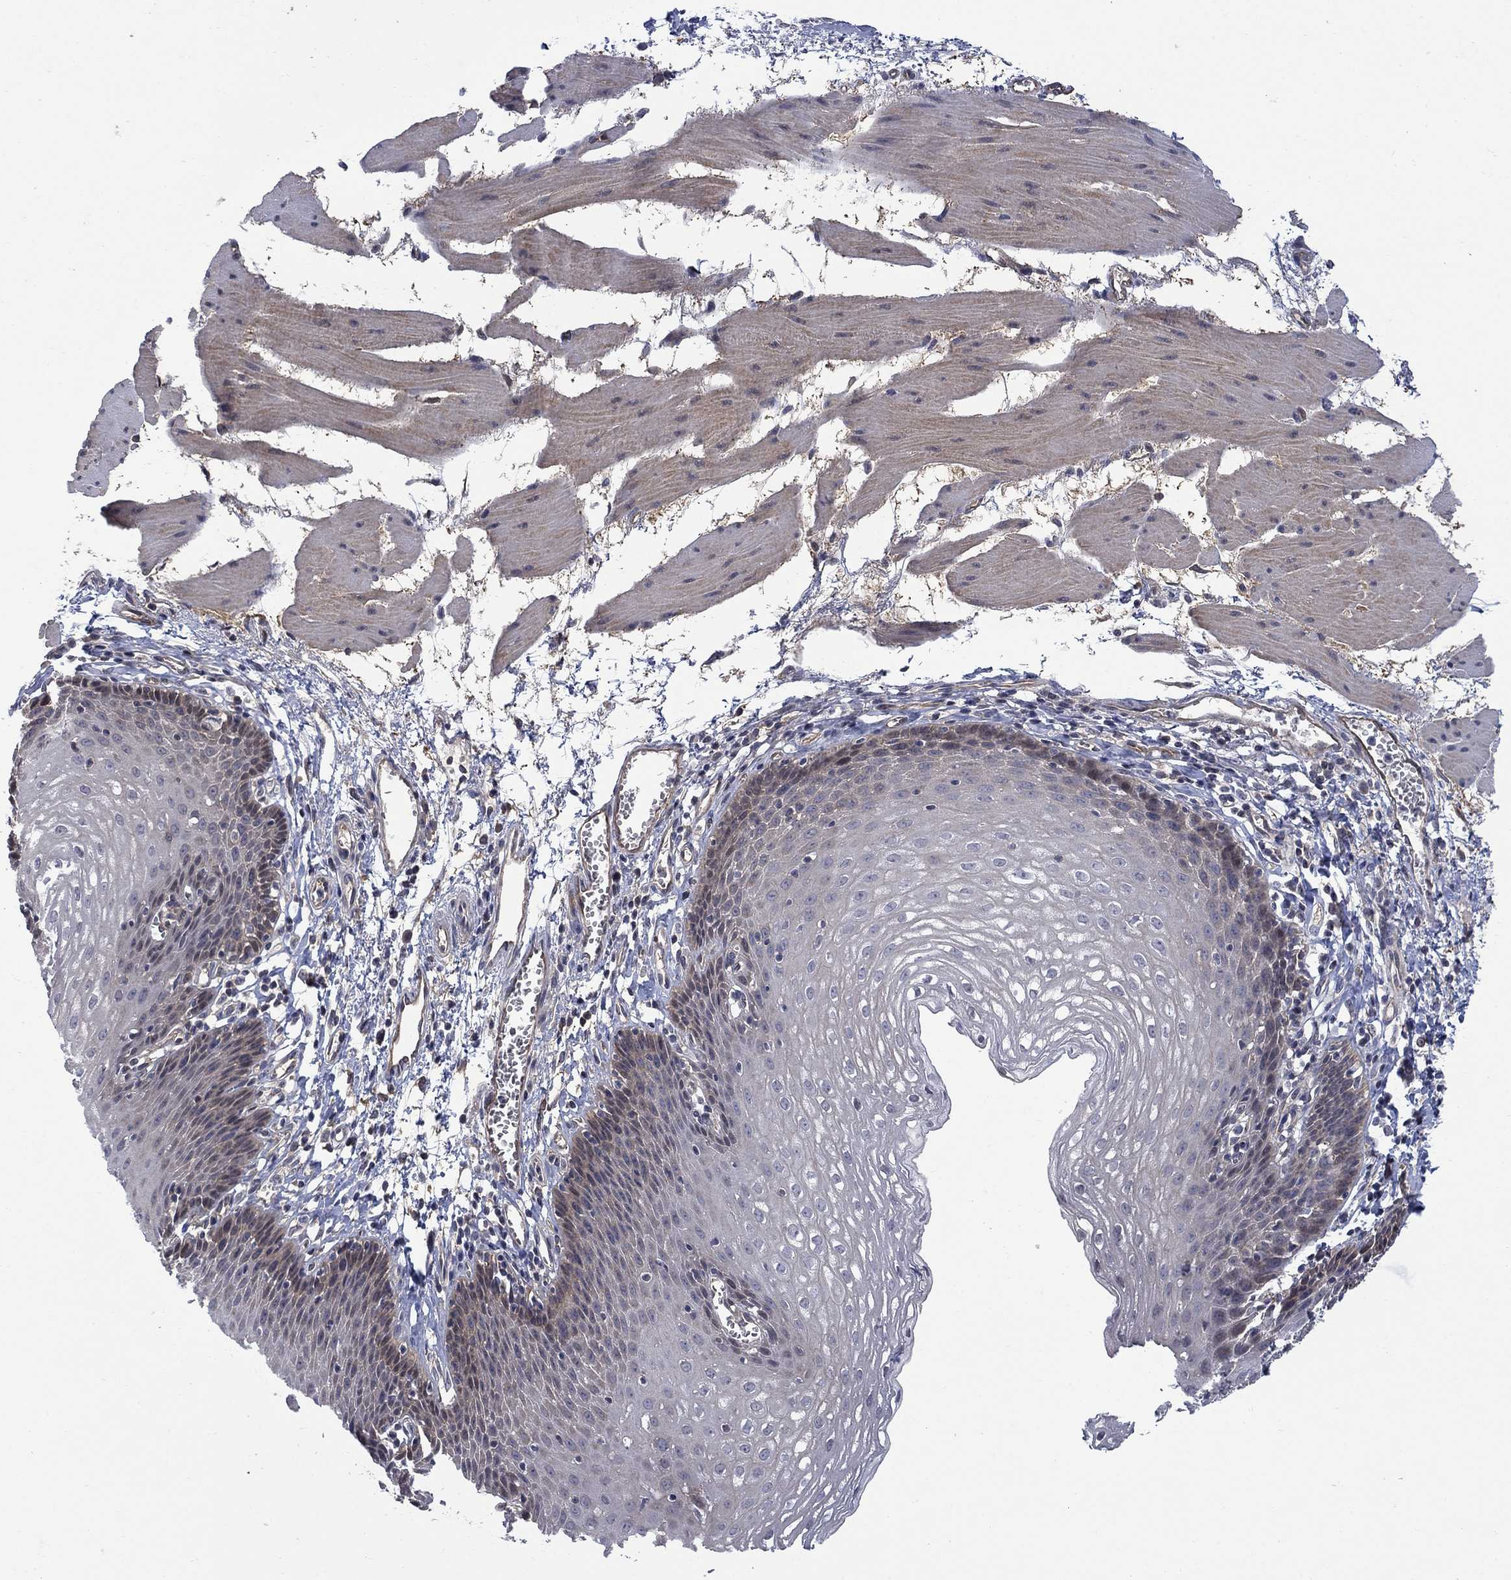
{"staining": {"intensity": "weak", "quantity": "<25%", "location": "cytoplasmic/membranous"}, "tissue": "esophagus", "cell_type": "Squamous epithelial cells", "image_type": "normal", "snomed": [{"axis": "morphology", "description": "Normal tissue, NOS"}, {"axis": "topography", "description": "Esophagus"}], "caption": "Squamous epithelial cells show no significant positivity in unremarkable esophagus. (Stains: DAB IHC with hematoxylin counter stain, Microscopy: brightfield microscopy at high magnification).", "gene": "PDZD2", "patient": {"sex": "female", "age": 64}}